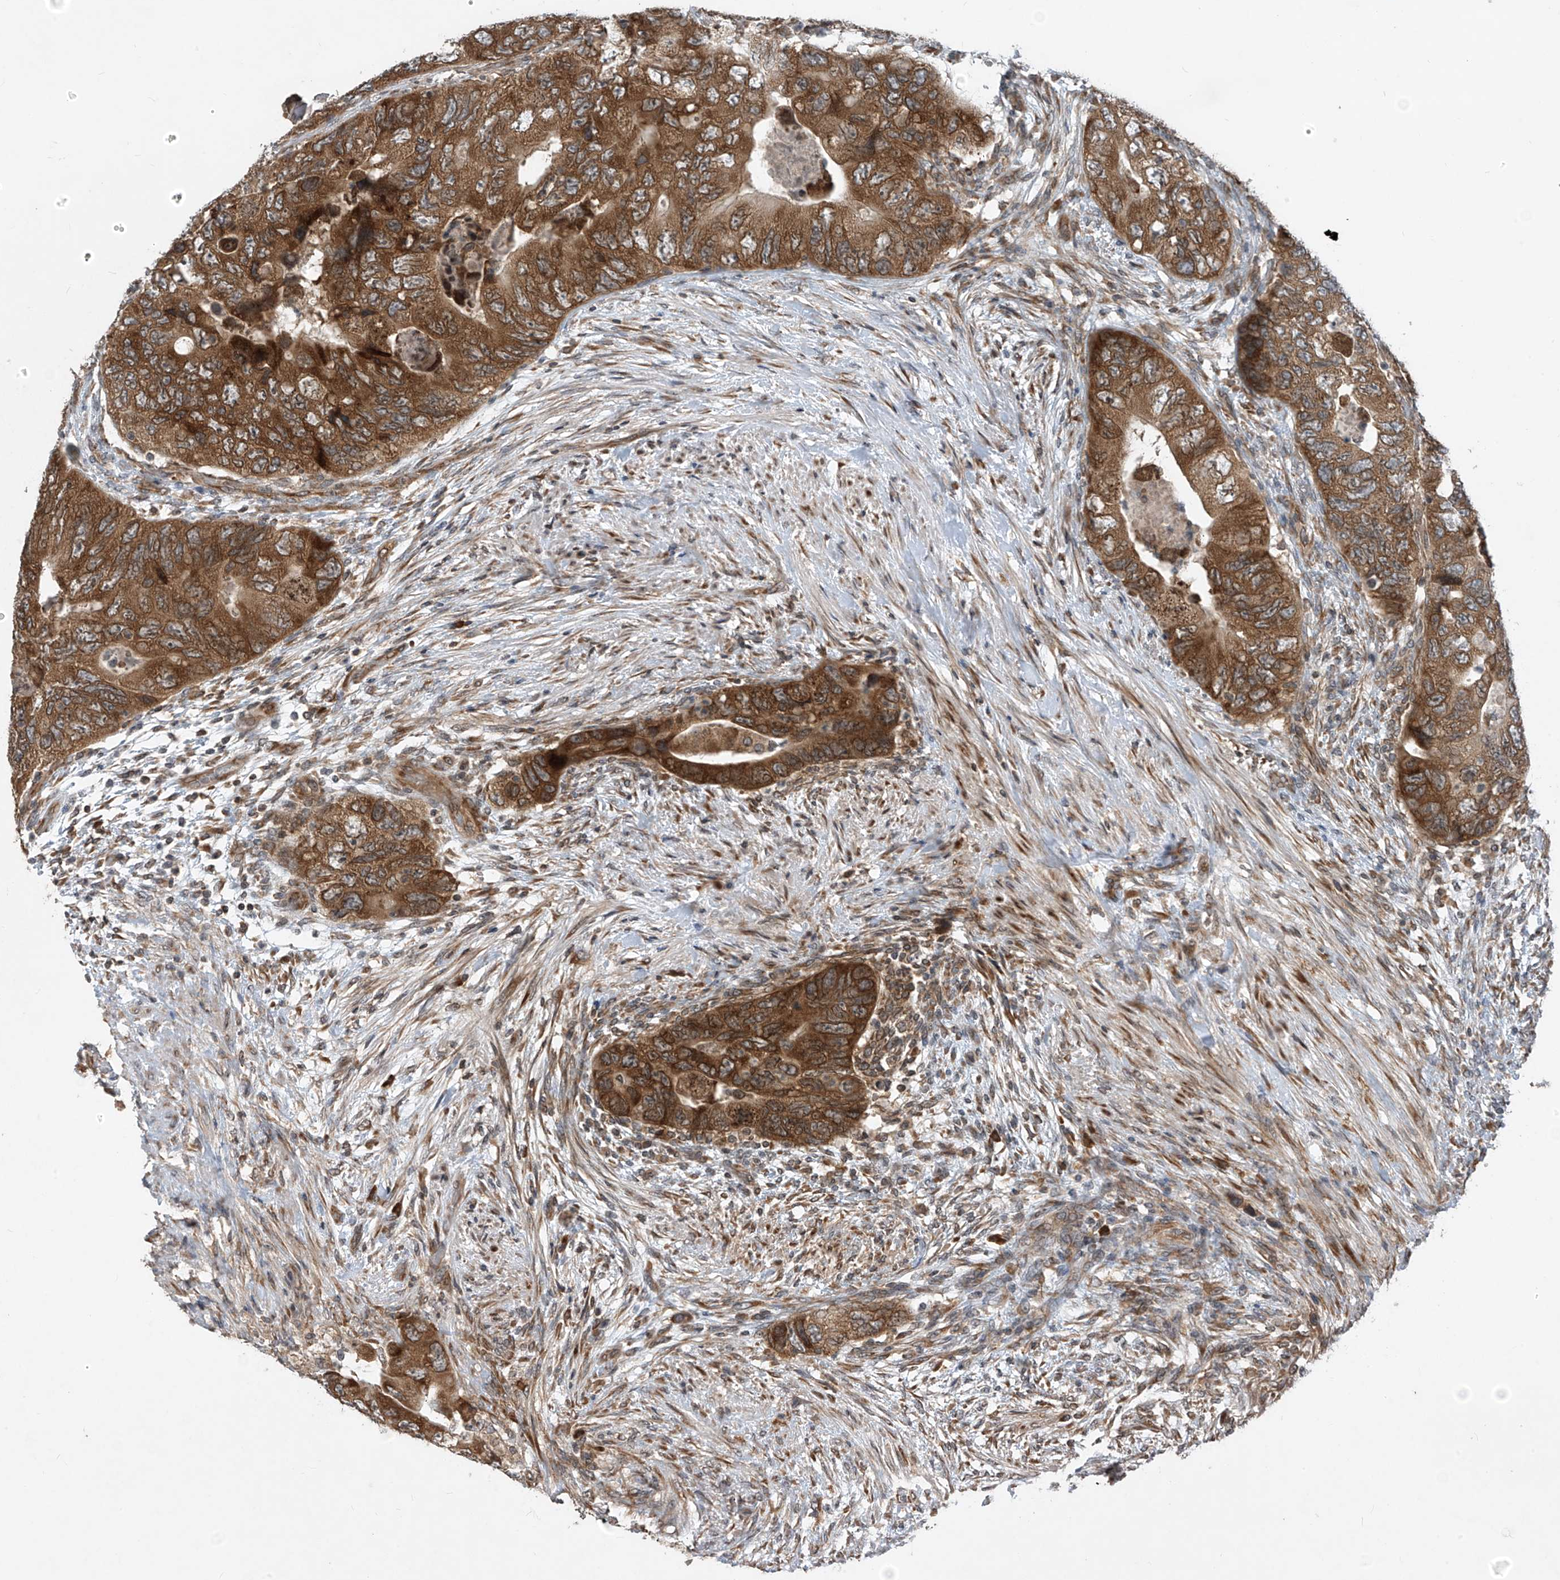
{"staining": {"intensity": "moderate", "quantity": ">75%", "location": "cytoplasmic/membranous"}, "tissue": "colorectal cancer", "cell_type": "Tumor cells", "image_type": "cancer", "snomed": [{"axis": "morphology", "description": "Adenocarcinoma, NOS"}, {"axis": "topography", "description": "Rectum"}], "caption": "DAB (3,3'-diaminobenzidine) immunohistochemical staining of human colorectal cancer reveals moderate cytoplasmic/membranous protein positivity in about >75% of tumor cells. (Brightfield microscopy of DAB IHC at high magnification).", "gene": "RPL34", "patient": {"sex": "male", "age": 63}}